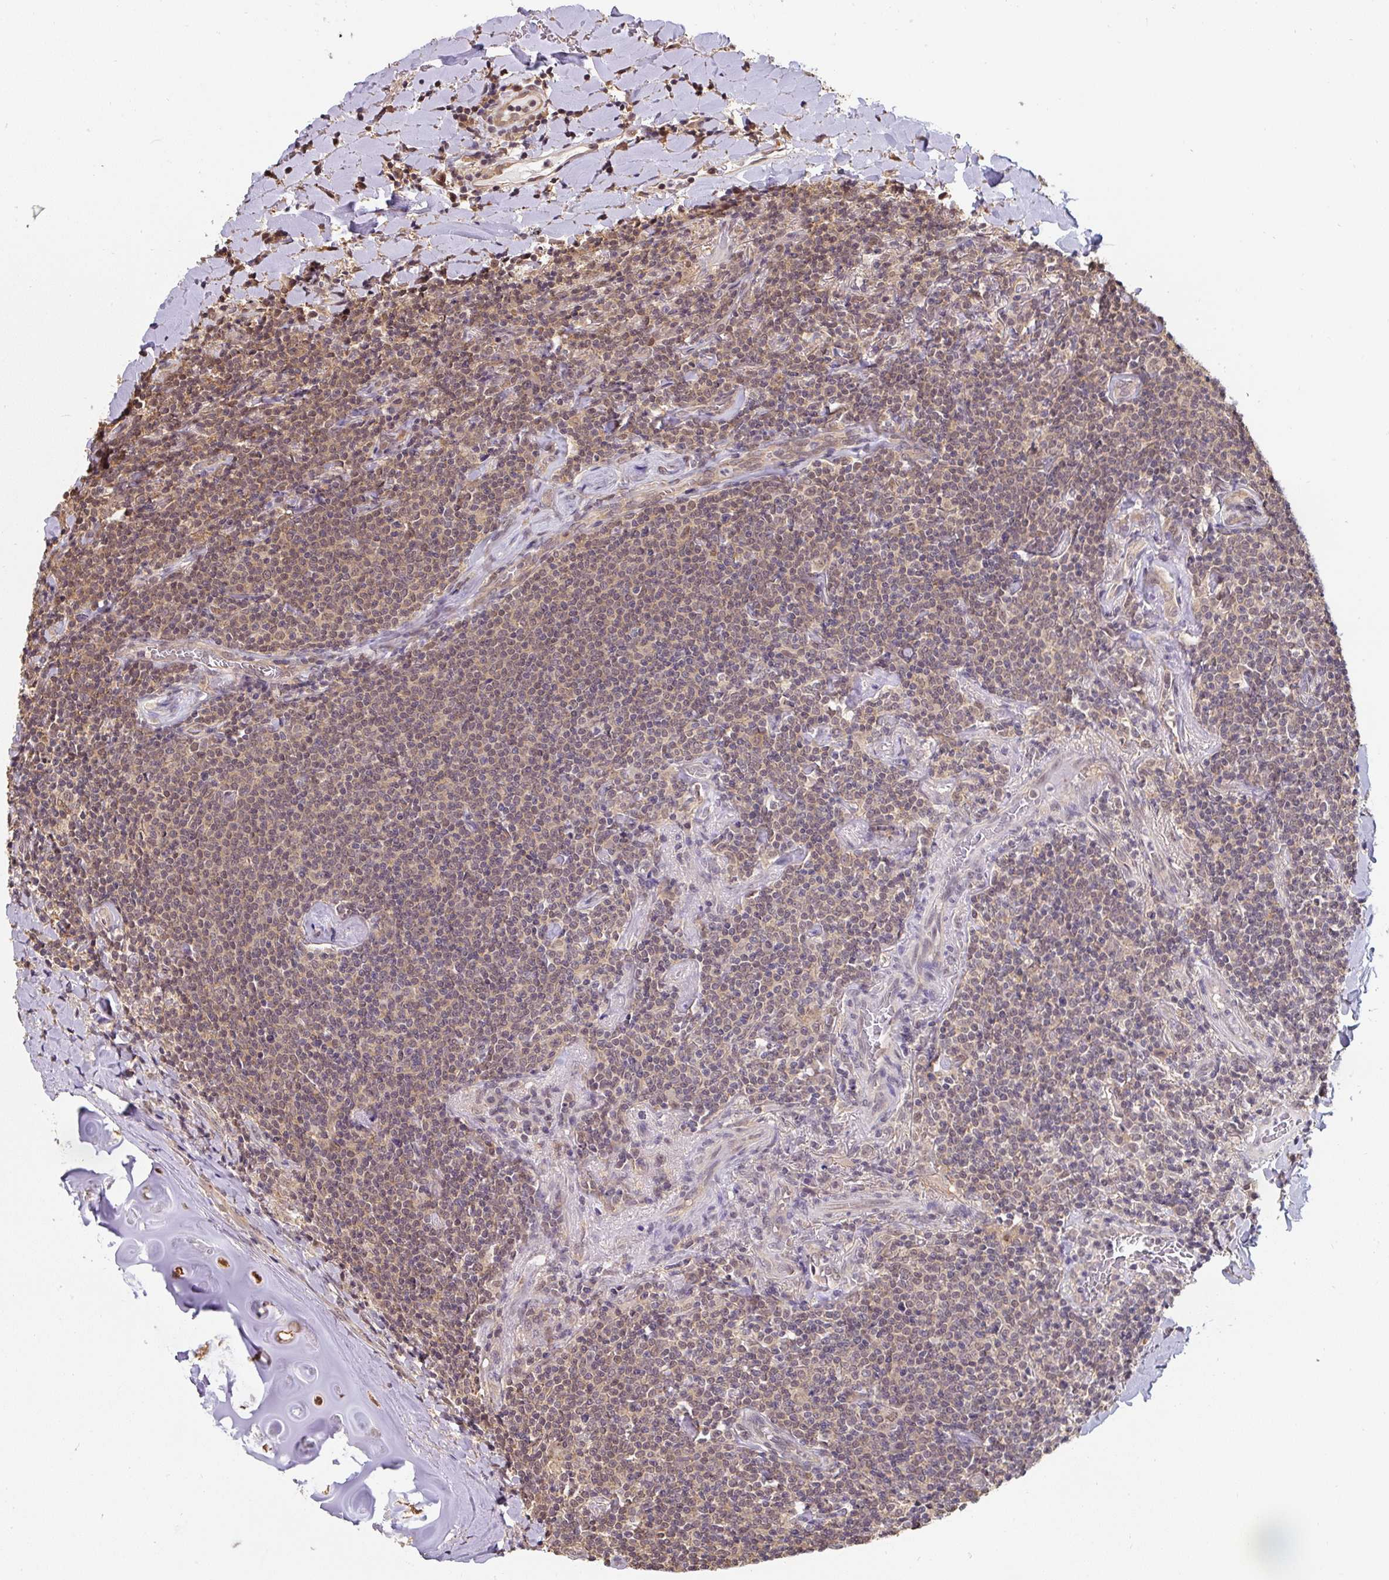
{"staining": {"intensity": "weak", "quantity": ">75%", "location": "cytoplasmic/membranous,nuclear"}, "tissue": "lymphoma", "cell_type": "Tumor cells", "image_type": "cancer", "snomed": [{"axis": "morphology", "description": "Malignant lymphoma, non-Hodgkin's type, Low grade"}, {"axis": "topography", "description": "Lung"}], "caption": "The micrograph demonstrates a brown stain indicating the presence of a protein in the cytoplasmic/membranous and nuclear of tumor cells in low-grade malignant lymphoma, non-Hodgkin's type.", "gene": "ST13", "patient": {"sex": "female", "age": 71}}